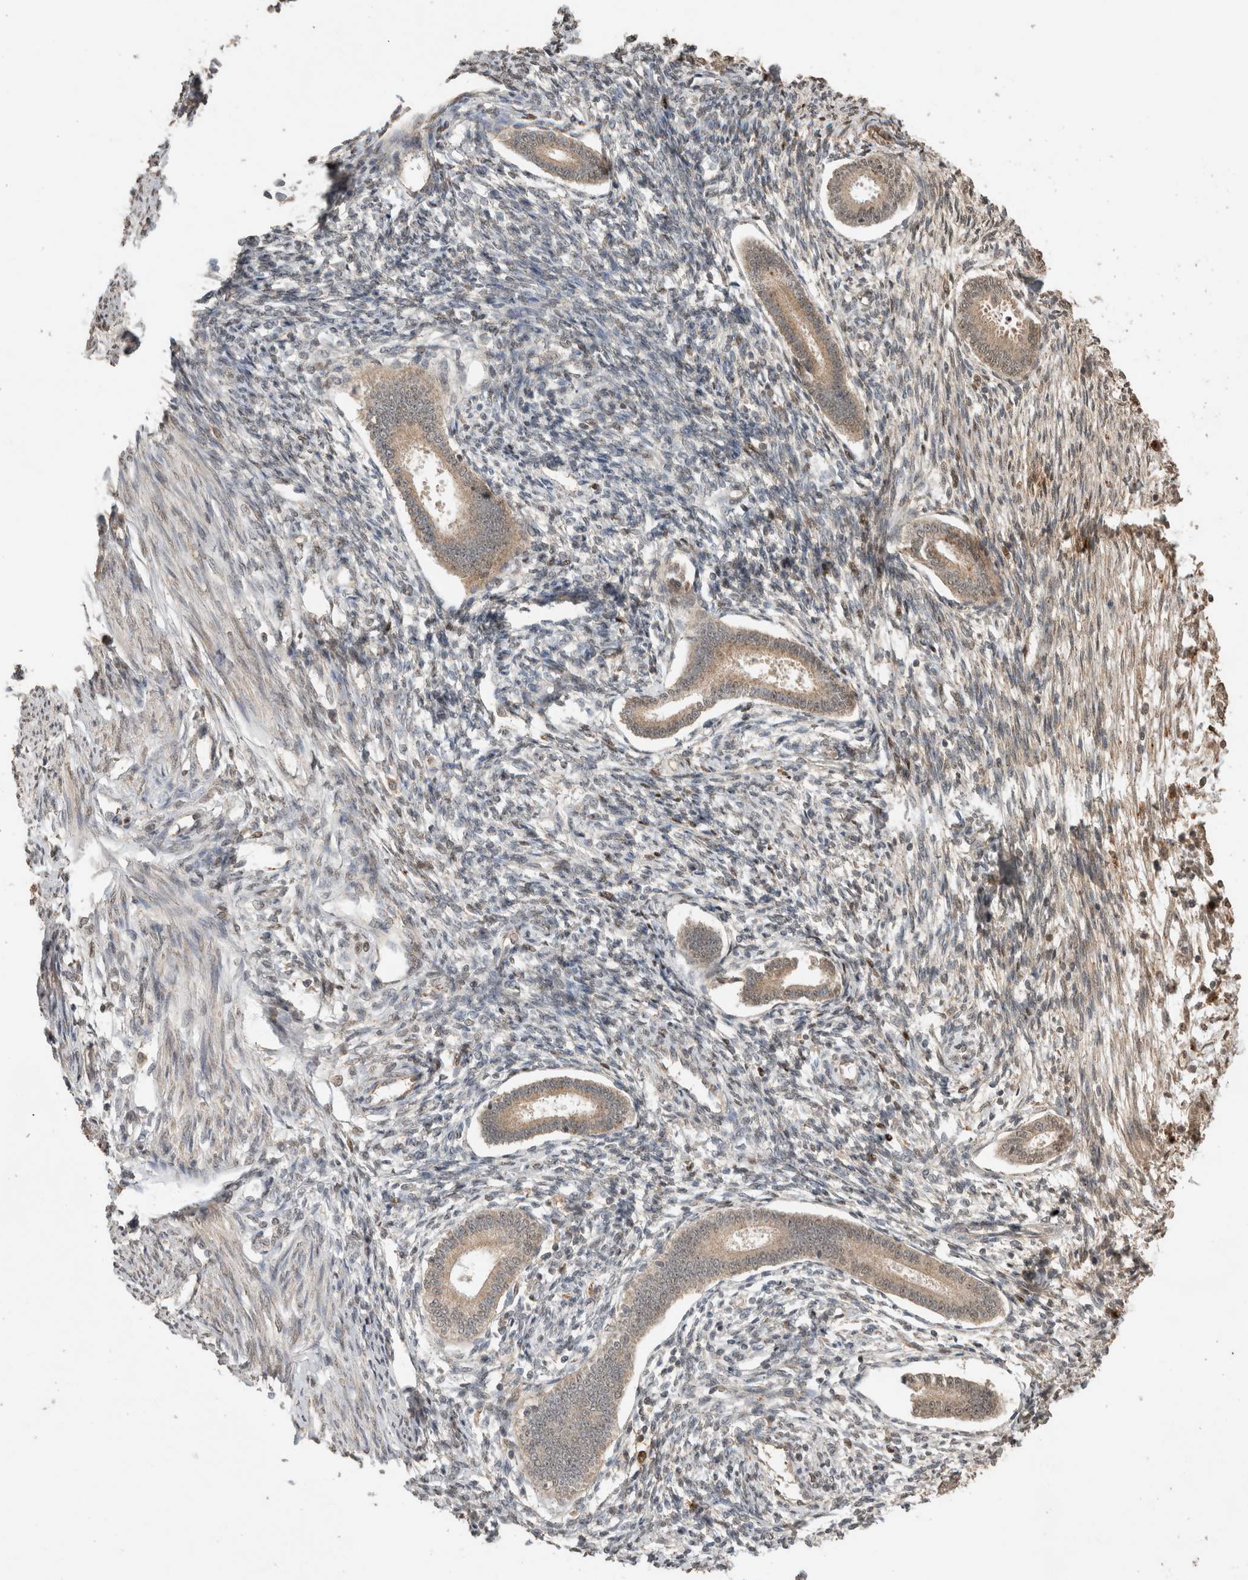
{"staining": {"intensity": "moderate", "quantity": "<25%", "location": "cytoplasmic/membranous"}, "tissue": "endometrium", "cell_type": "Cells in endometrial stroma", "image_type": "normal", "snomed": [{"axis": "morphology", "description": "Normal tissue, NOS"}, {"axis": "topography", "description": "Endometrium"}], "caption": "Moderate cytoplasmic/membranous staining is identified in about <25% of cells in endometrial stroma in benign endometrium. The staining was performed using DAB, with brown indicating positive protein expression. Nuclei are stained blue with hematoxylin.", "gene": "FAM3A", "patient": {"sex": "female", "age": 56}}